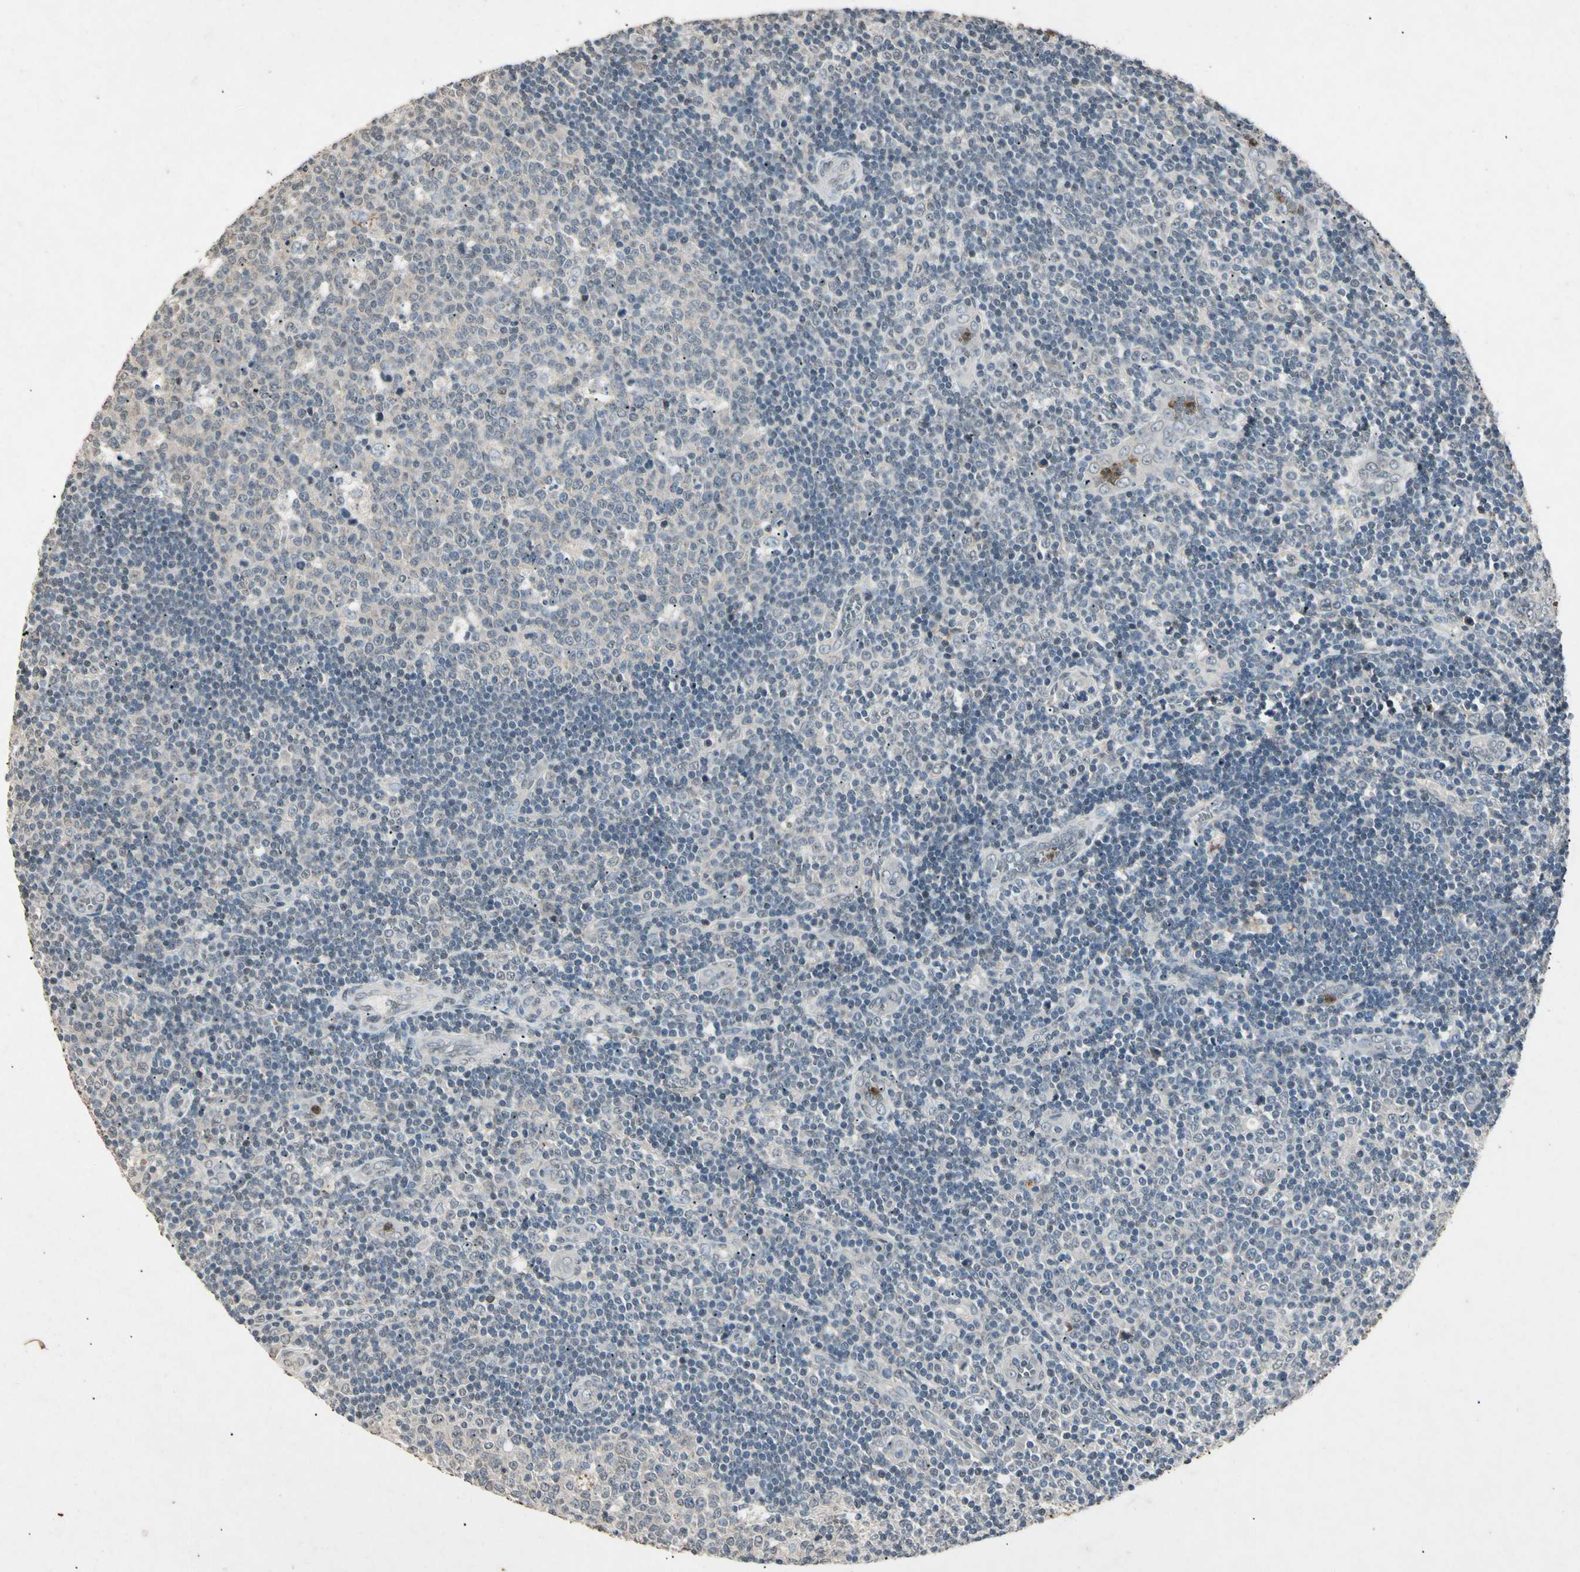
{"staining": {"intensity": "negative", "quantity": "none", "location": "none"}, "tissue": "lymph node", "cell_type": "Germinal center cells", "image_type": "normal", "snomed": [{"axis": "morphology", "description": "Normal tissue, NOS"}, {"axis": "topography", "description": "Lymph node"}, {"axis": "topography", "description": "Salivary gland"}], "caption": "Immunohistochemistry micrograph of unremarkable lymph node stained for a protein (brown), which displays no expression in germinal center cells. (Immunohistochemistry (ihc), brightfield microscopy, high magnification).", "gene": "CP", "patient": {"sex": "male", "age": 8}}